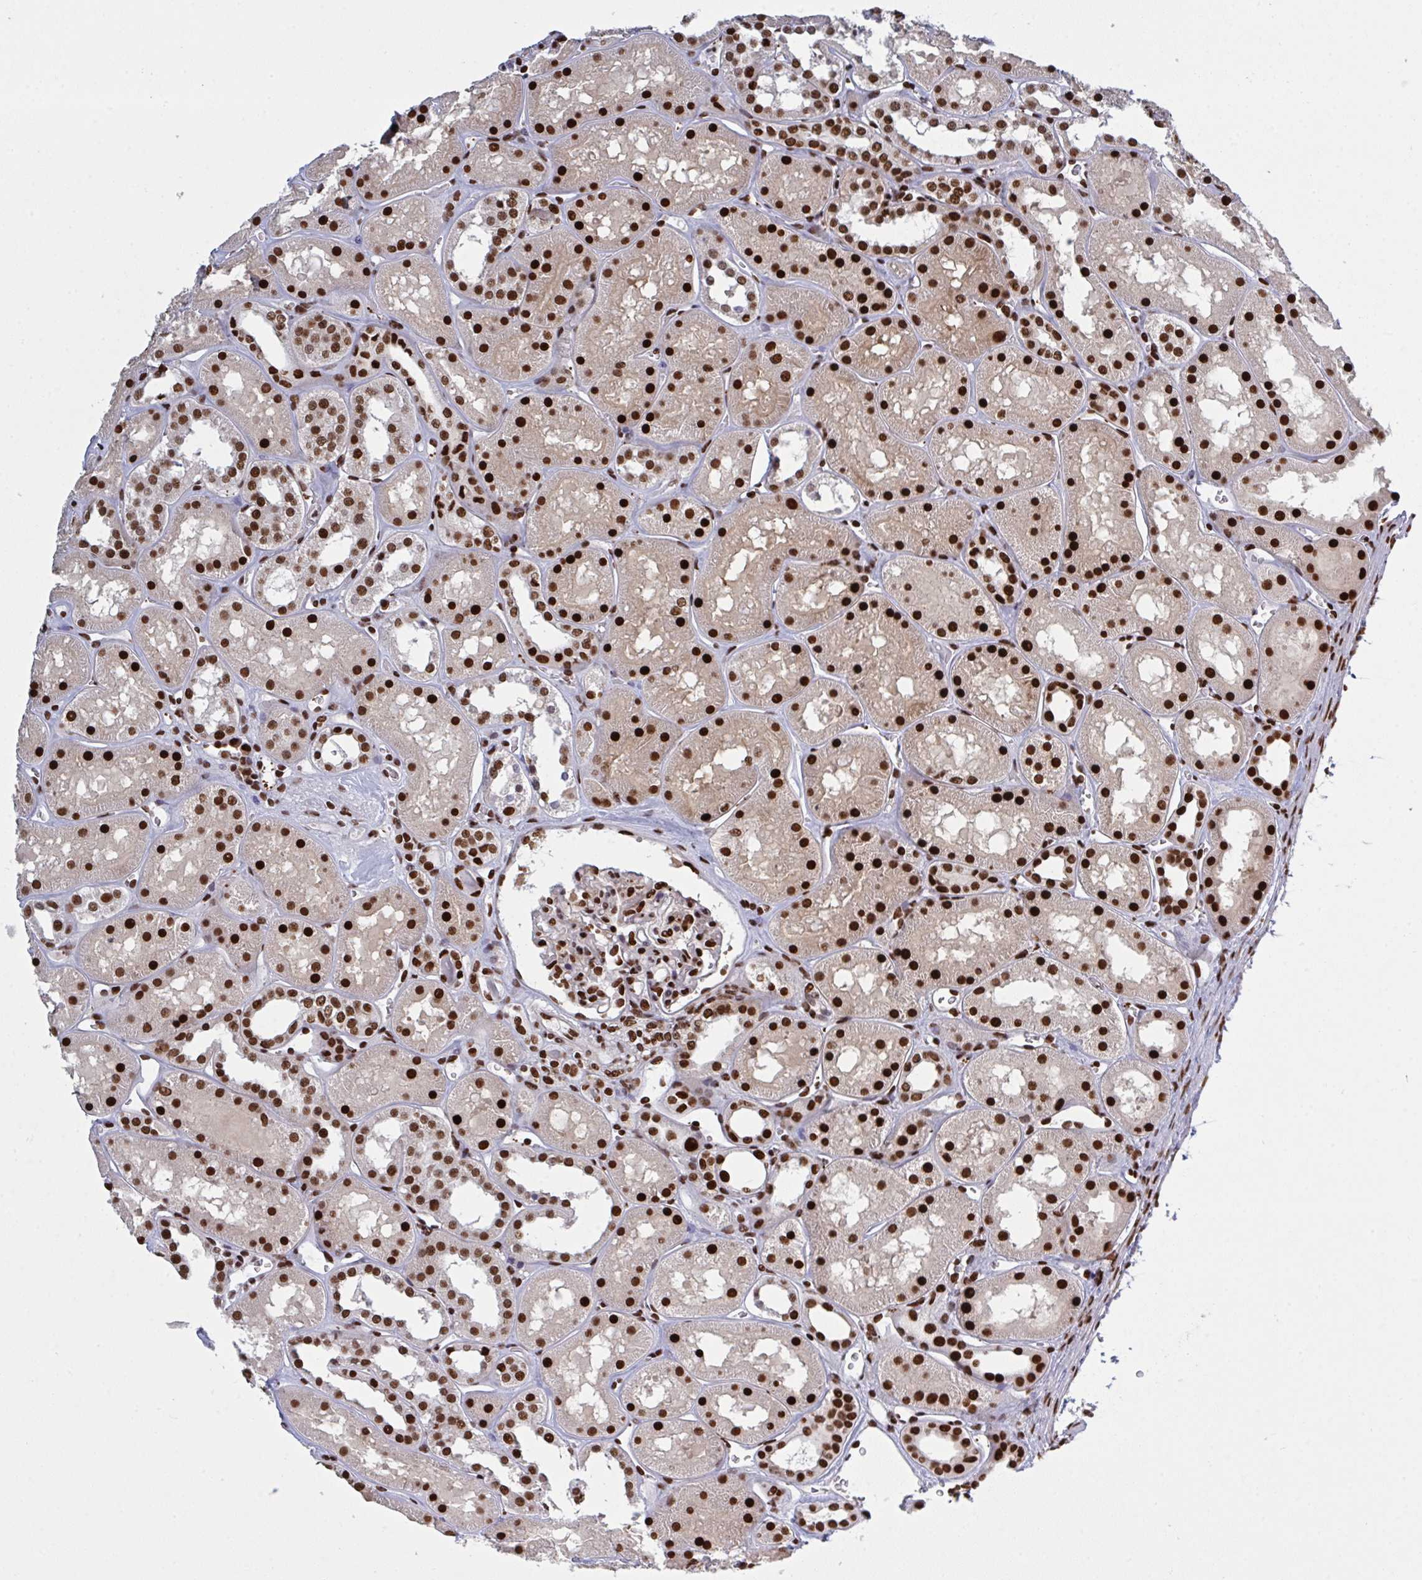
{"staining": {"intensity": "strong", "quantity": ">75%", "location": "nuclear"}, "tissue": "kidney", "cell_type": "Cells in glomeruli", "image_type": "normal", "snomed": [{"axis": "morphology", "description": "Normal tissue, NOS"}, {"axis": "topography", "description": "Kidney"}], "caption": "IHC of benign human kidney demonstrates high levels of strong nuclear positivity in approximately >75% of cells in glomeruli.", "gene": "ZNF607", "patient": {"sex": "female", "age": 41}}